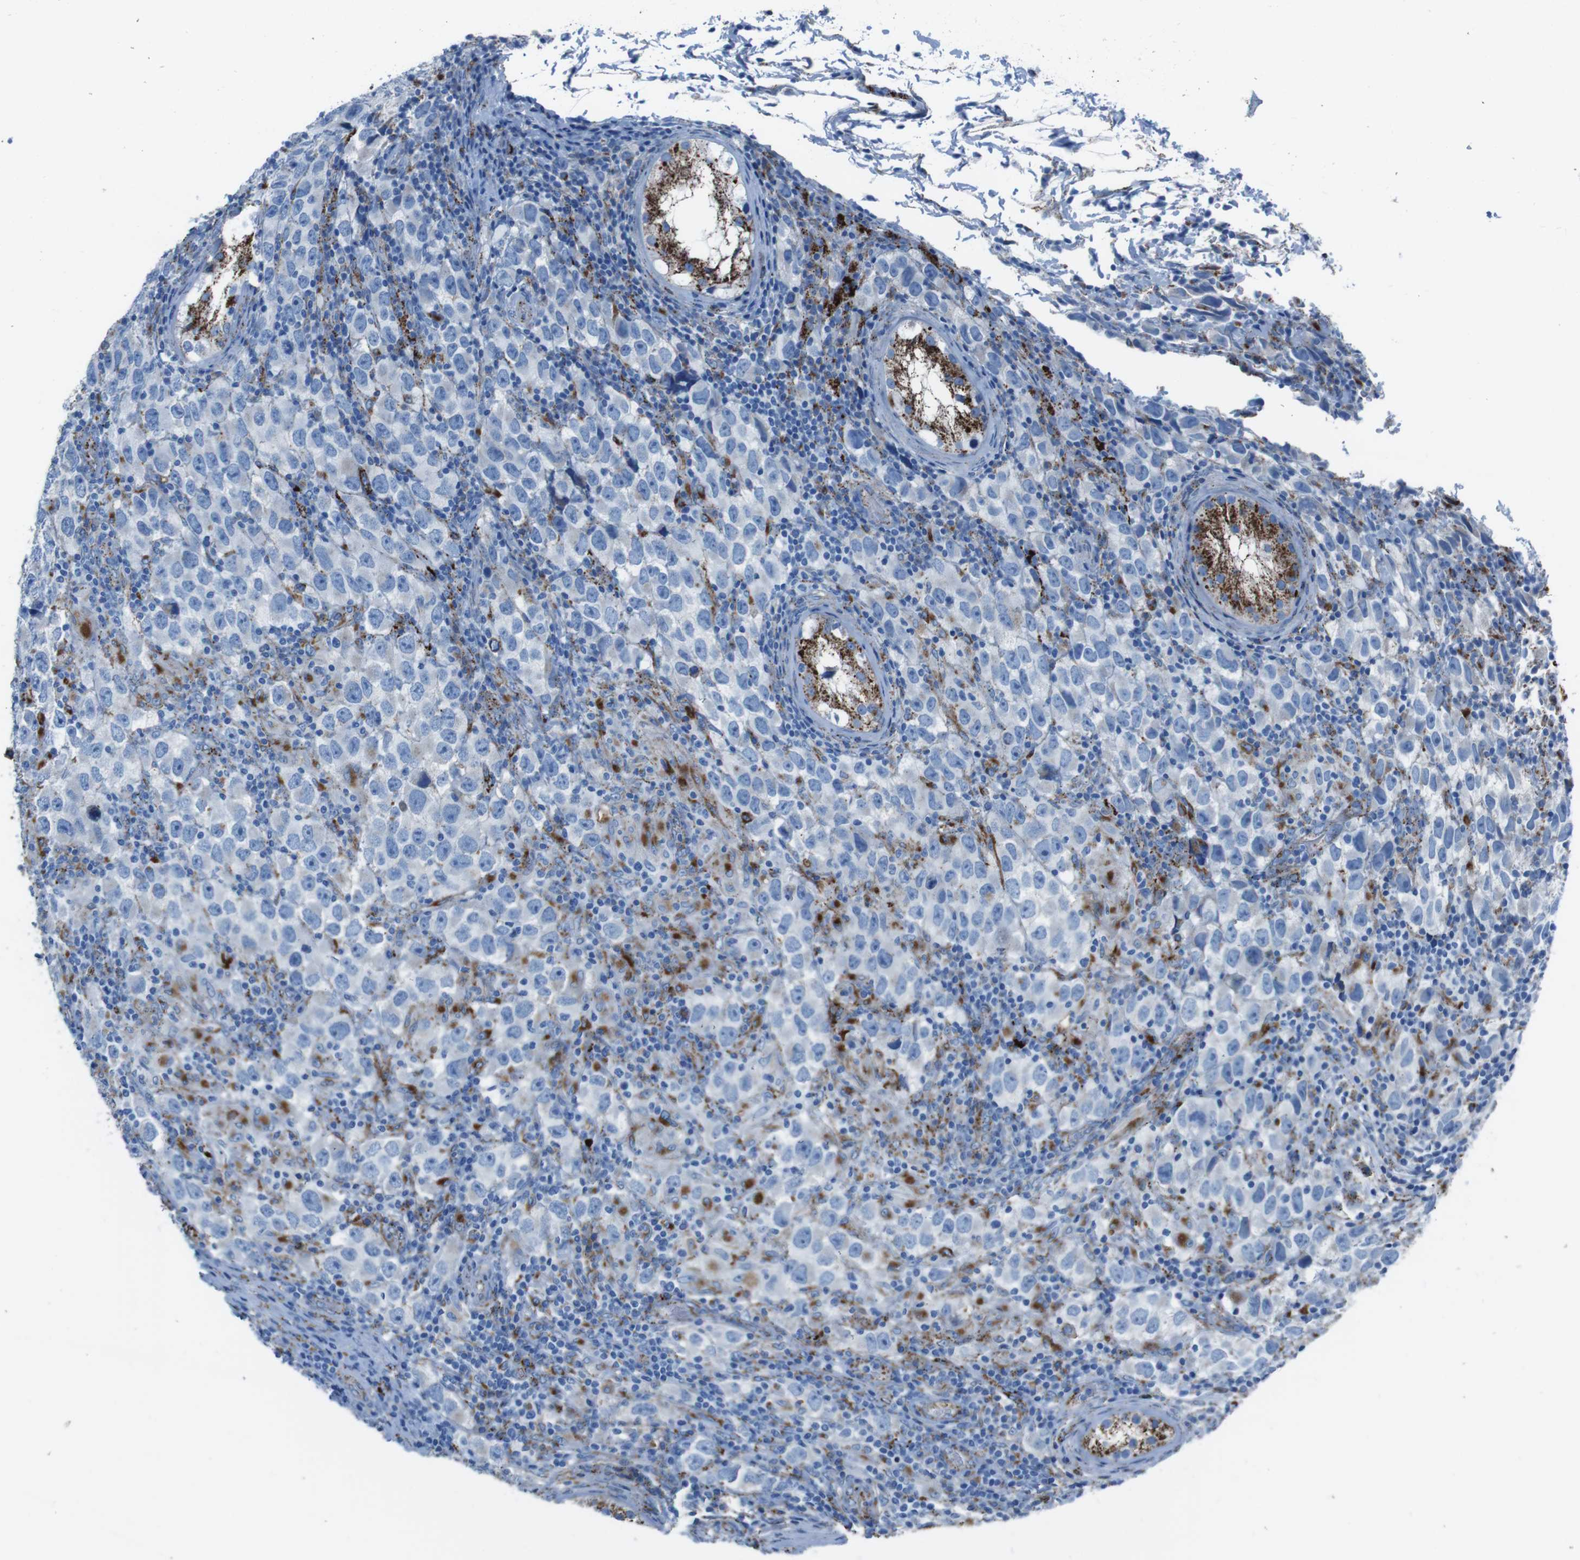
{"staining": {"intensity": "negative", "quantity": "none", "location": "none"}, "tissue": "testis cancer", "cell_type": "Tumor cells", "image_type": "cancer", "snomed": [{"axis": "morphology", "description": "Carcinoma, Embryonal, NOS"}, {"axis": "topography", "description": "Testis"}], "caption": "The immunohistochemistry (IHC) photomicrograph has no significant staining in tumor cells of testis embryonal carcinoma tissue.", "gene": "SCARB2", "patient": {"sex": "male", "age": 21}}